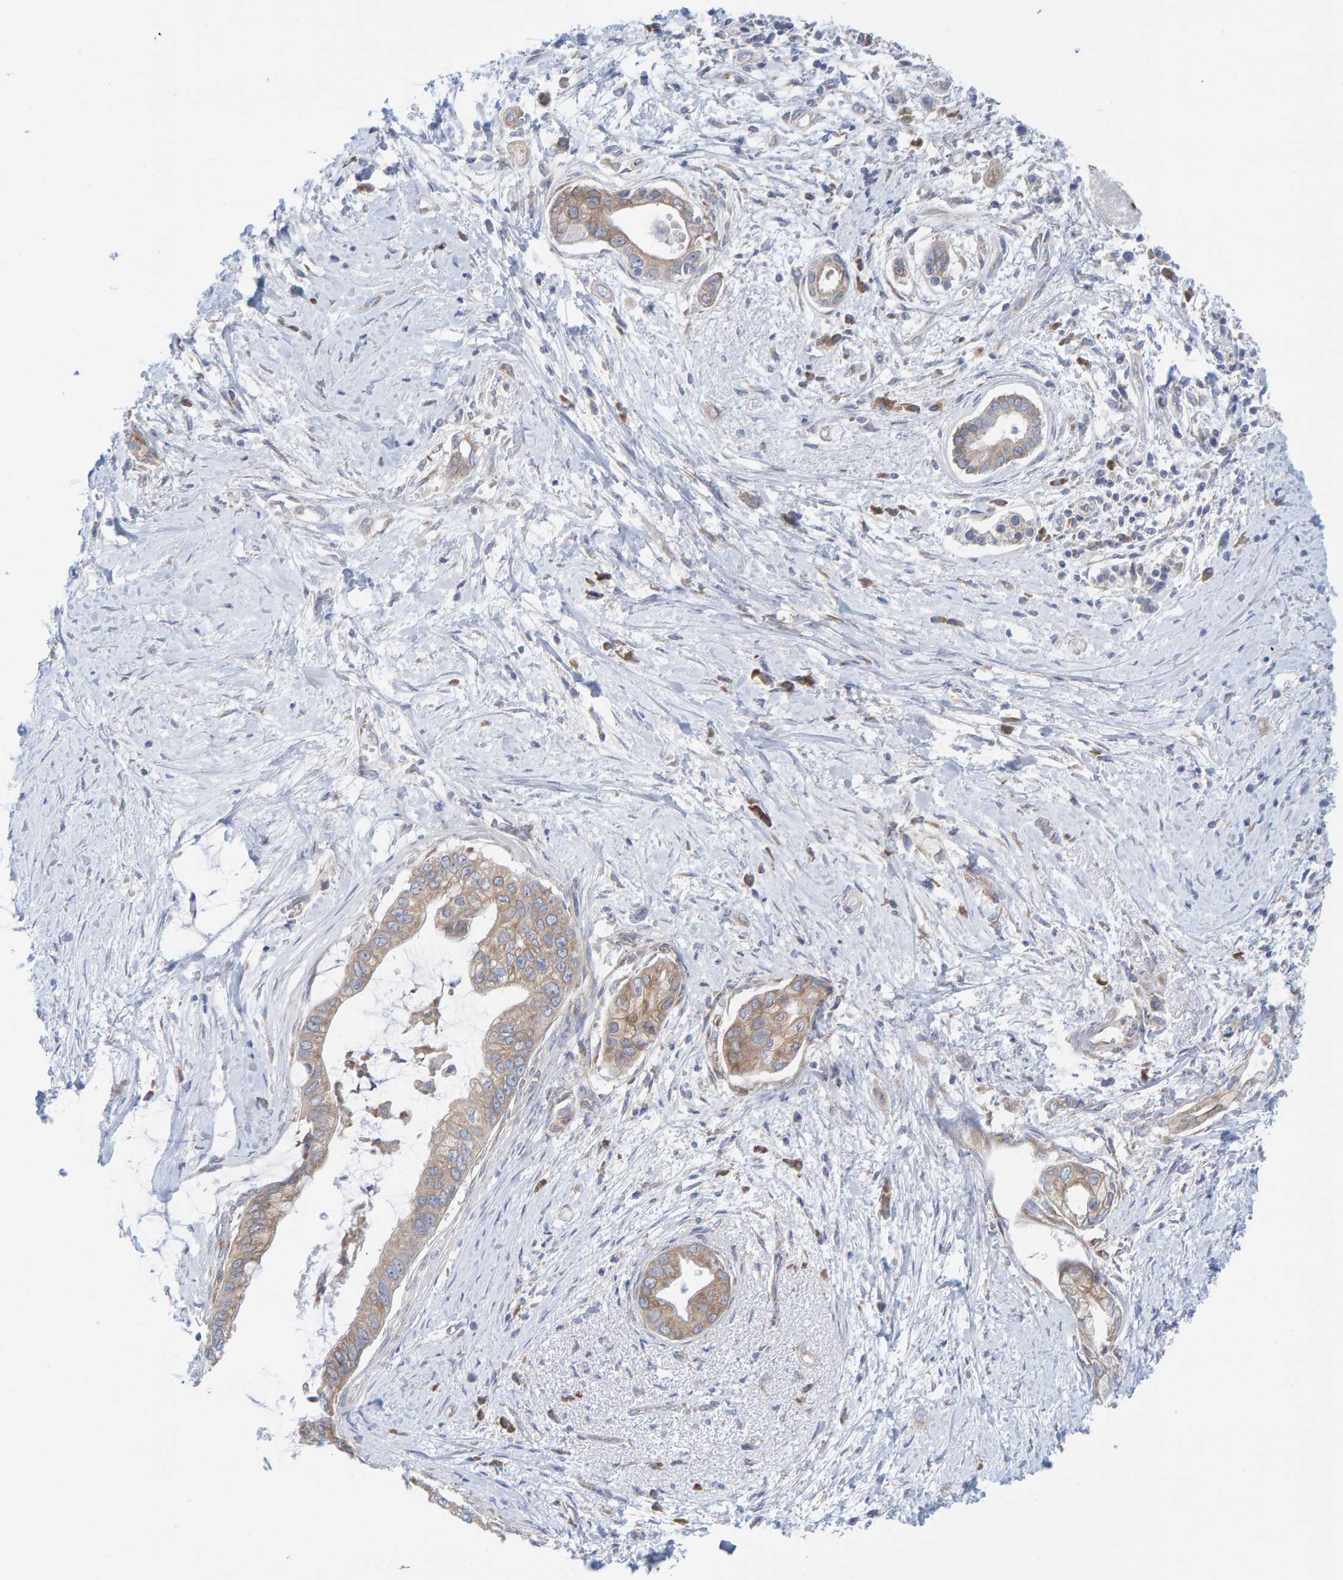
{"staining": {"intensity": "moderate", "quantity": ">75%", "location": "cytoplasmic/membranous"}, "tissue": "pancreatic cancer", "cell_type": "Tumor cells", "image_type": "cancer", "snomed": [{"axis": "morphology", "description": "Adenocarcinoma, NOS"}, {"axis": "topography", "description": "Pancreas"}], "caption": "Immunohistochemical staining of human adenocarcinoma (pancreatic) demonstrates medium levels of moderate cytoplasmic/membranous staining in about >75% of tumor cells.", "gene": "CDK5RAP3", "patient": {"sex": "male", "age": 59}}